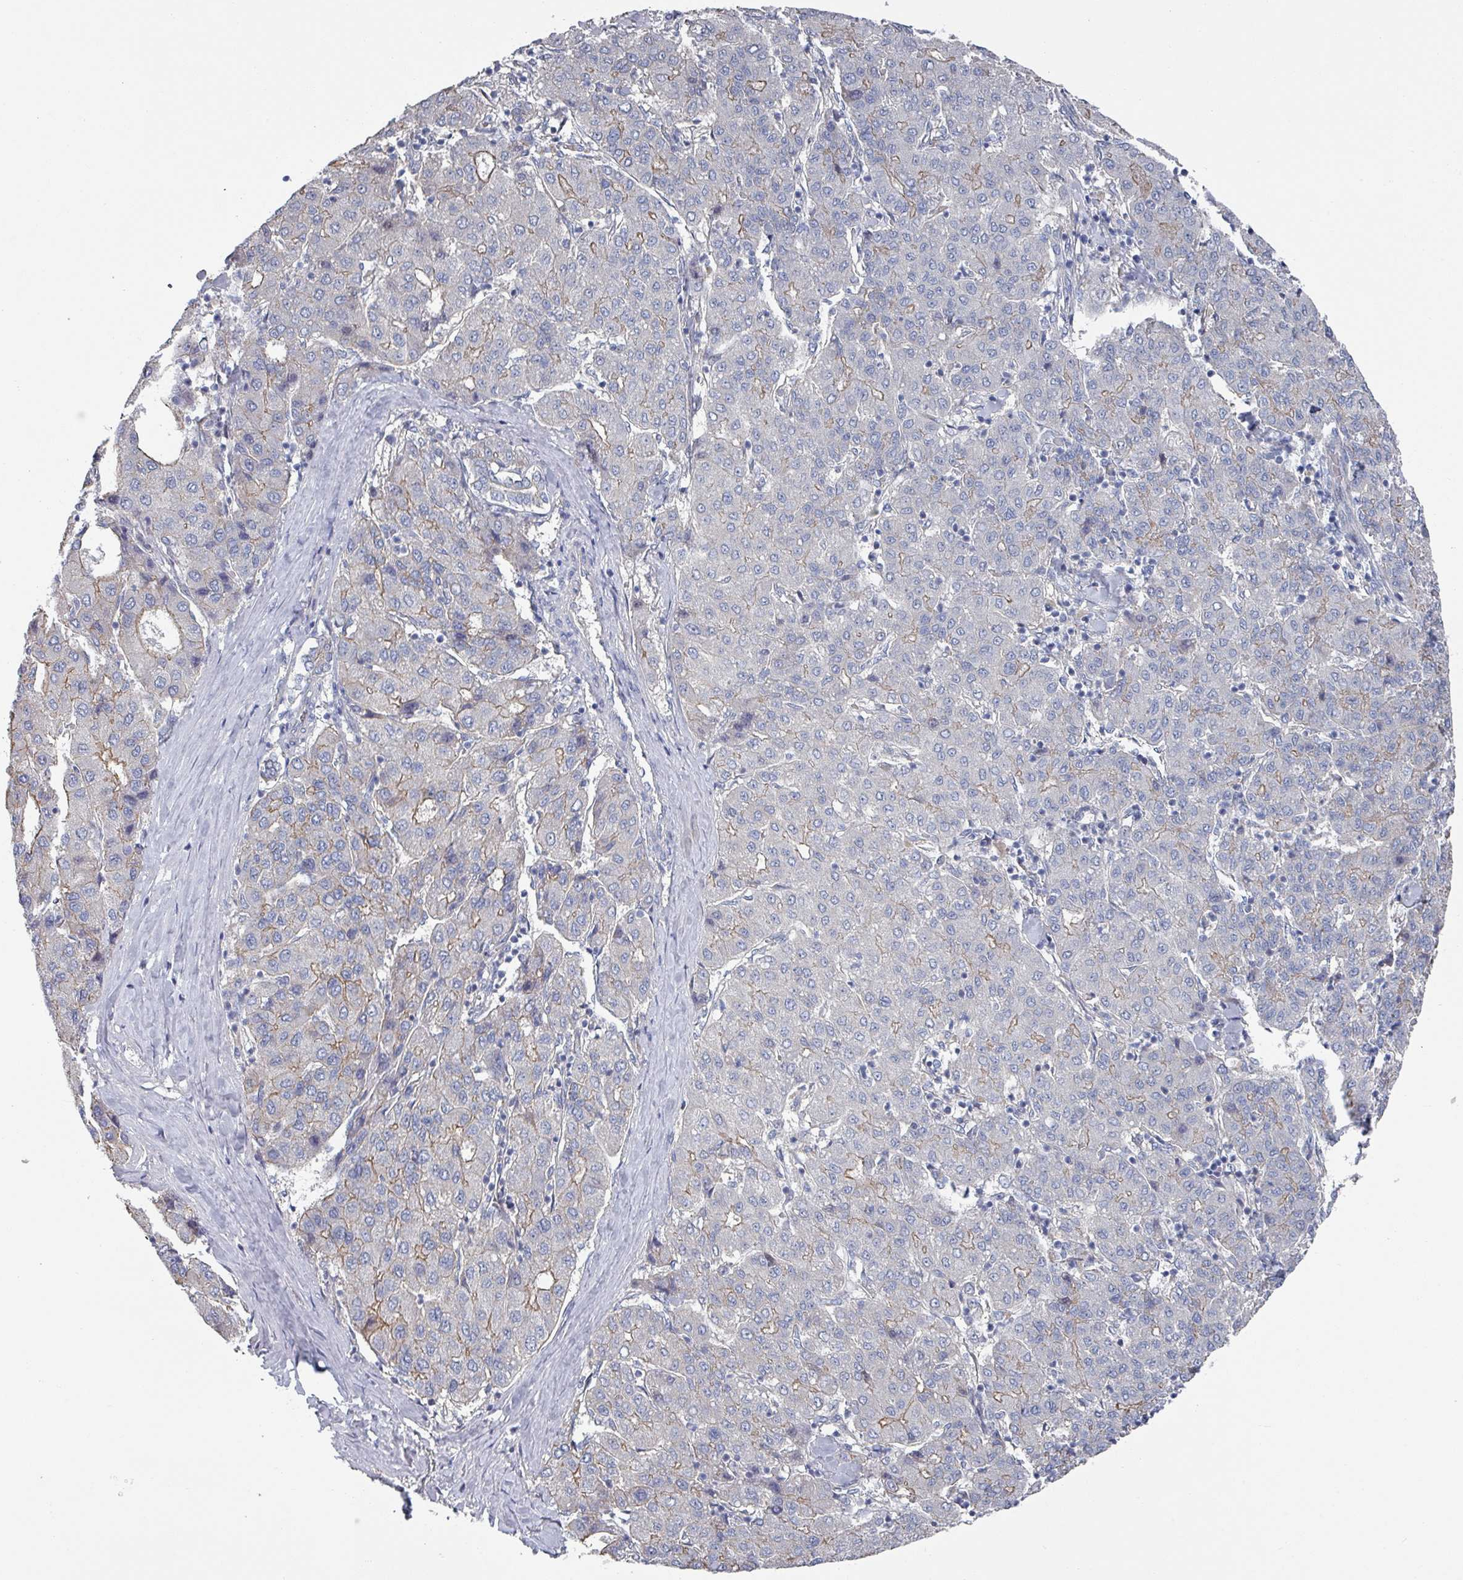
{"staining": {"intensity": "moderate", "quantity": "<25%", "location": "cytoplasmic/membranous"}, "tissue": "liver cancer", "cell_type": "Tumor cells", "image_type": "cancer", "snomed": [{"axis": "morphology", "description": "Carcinoma, Hepatocellular, NOS"}, {"axis": "topography", "description": "Liver"}], "caption": "Immunohistochemistry micrograph of human liver cancer (hepatocellular carcinoma) stained for a protein (brown), which reveals low levels of moderate cytoplasmic/membranous expression in approximately <25% of tumor cells.", "gene": "EFL1", "patient": {"sex": "male", "age": 65}}